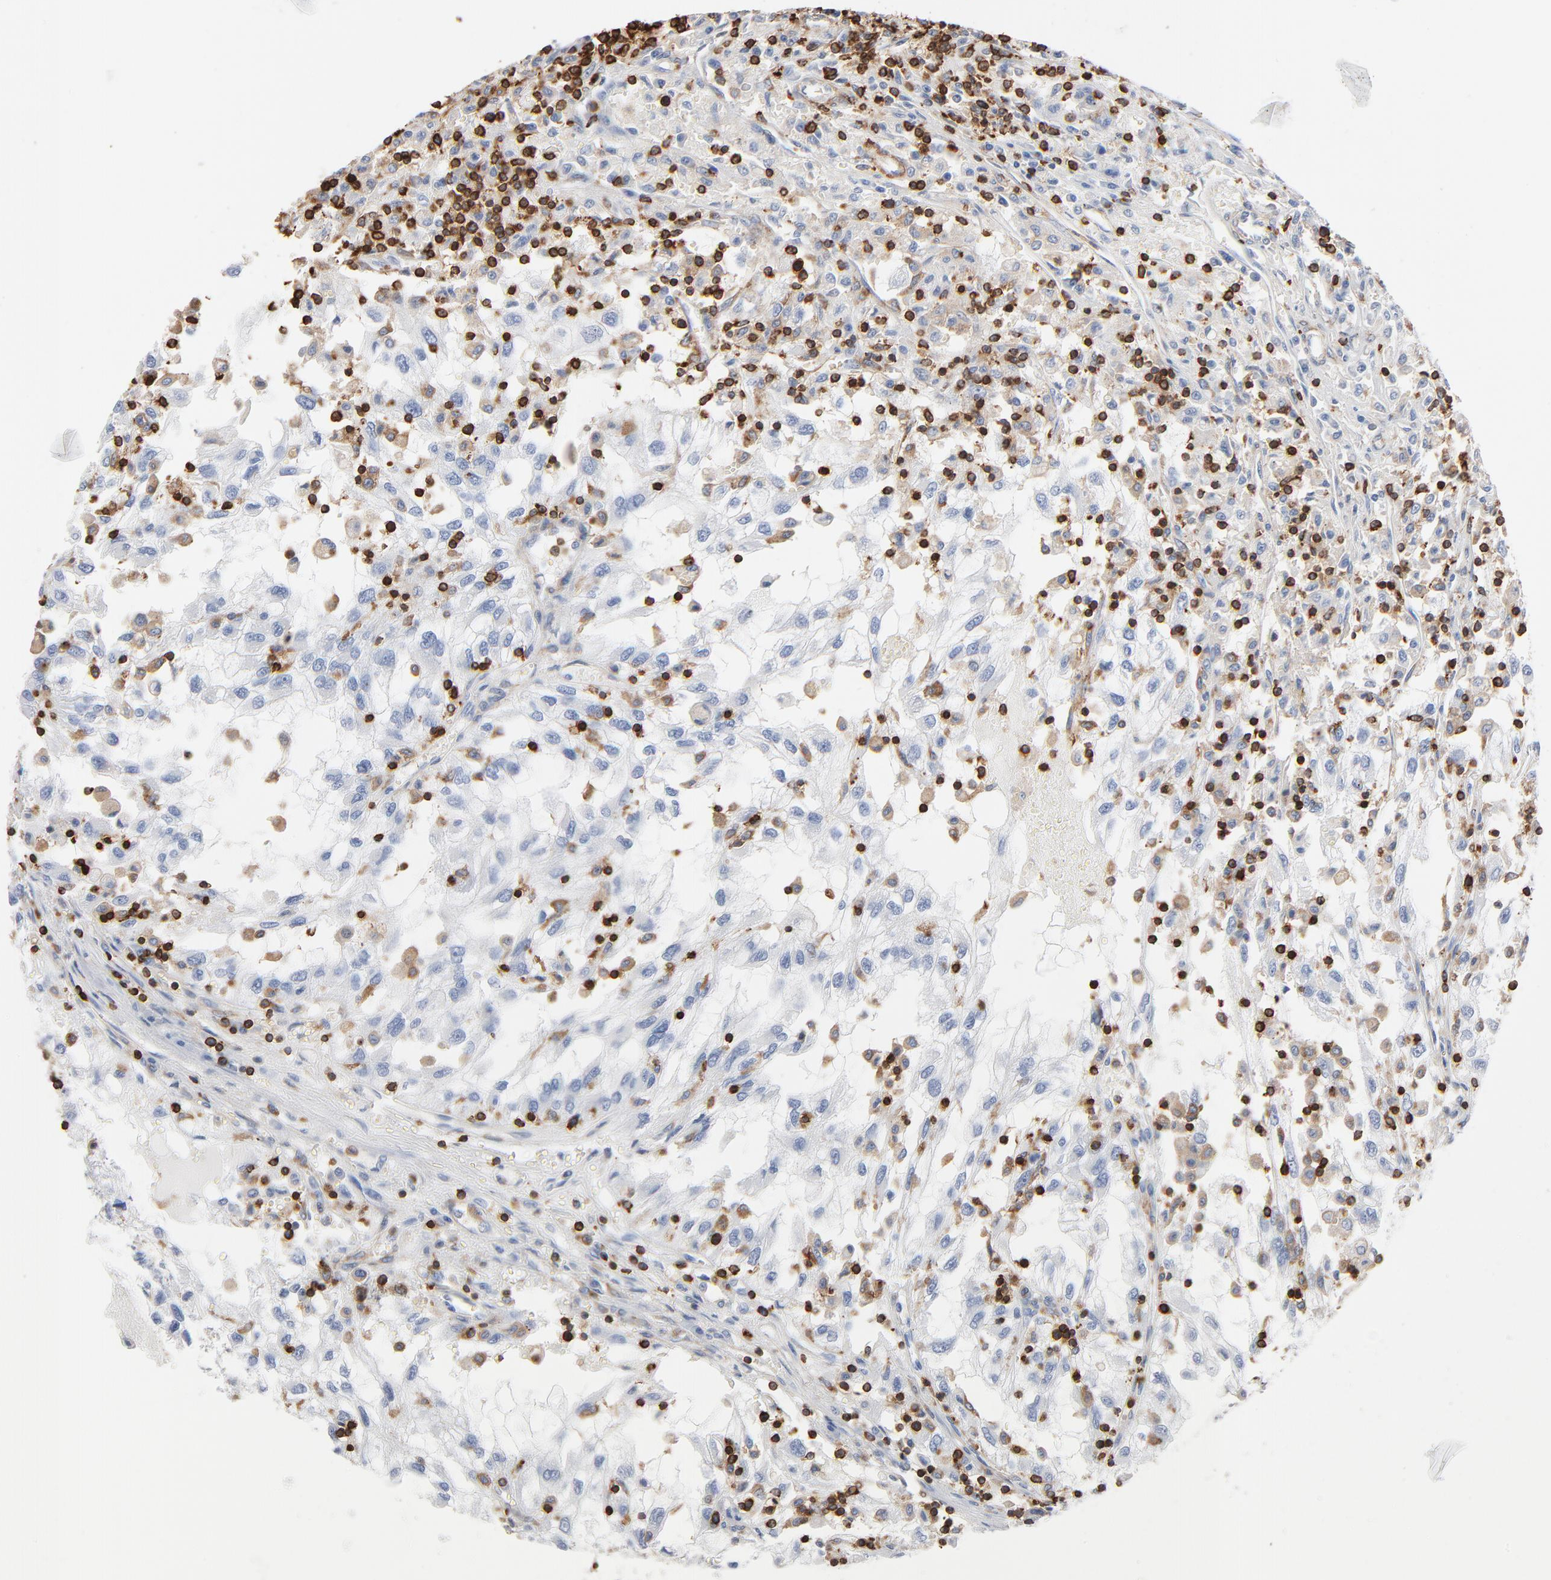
{"staining": {"intensity": "negative", "quantity": "none", "location": "none"}, "tissue": "renal cancer", "cell_type": "Tumor cells", "image_type": "cancer", "snomed": [{"axis": "morphology", "description": "Normal tissue, NOS"}, {"axis": "morphology", "description": "Adenocarcinoma, NOS"}, {"axis": "topography", "description": "Kidney"}], "caption": "High power microscopy image of an IHC image of adenocarcinoma (renal), revealing no significant staining in tumor cells.", "gene": "SH3KBP1", "patient": {"sex": "male", "age": 71}}